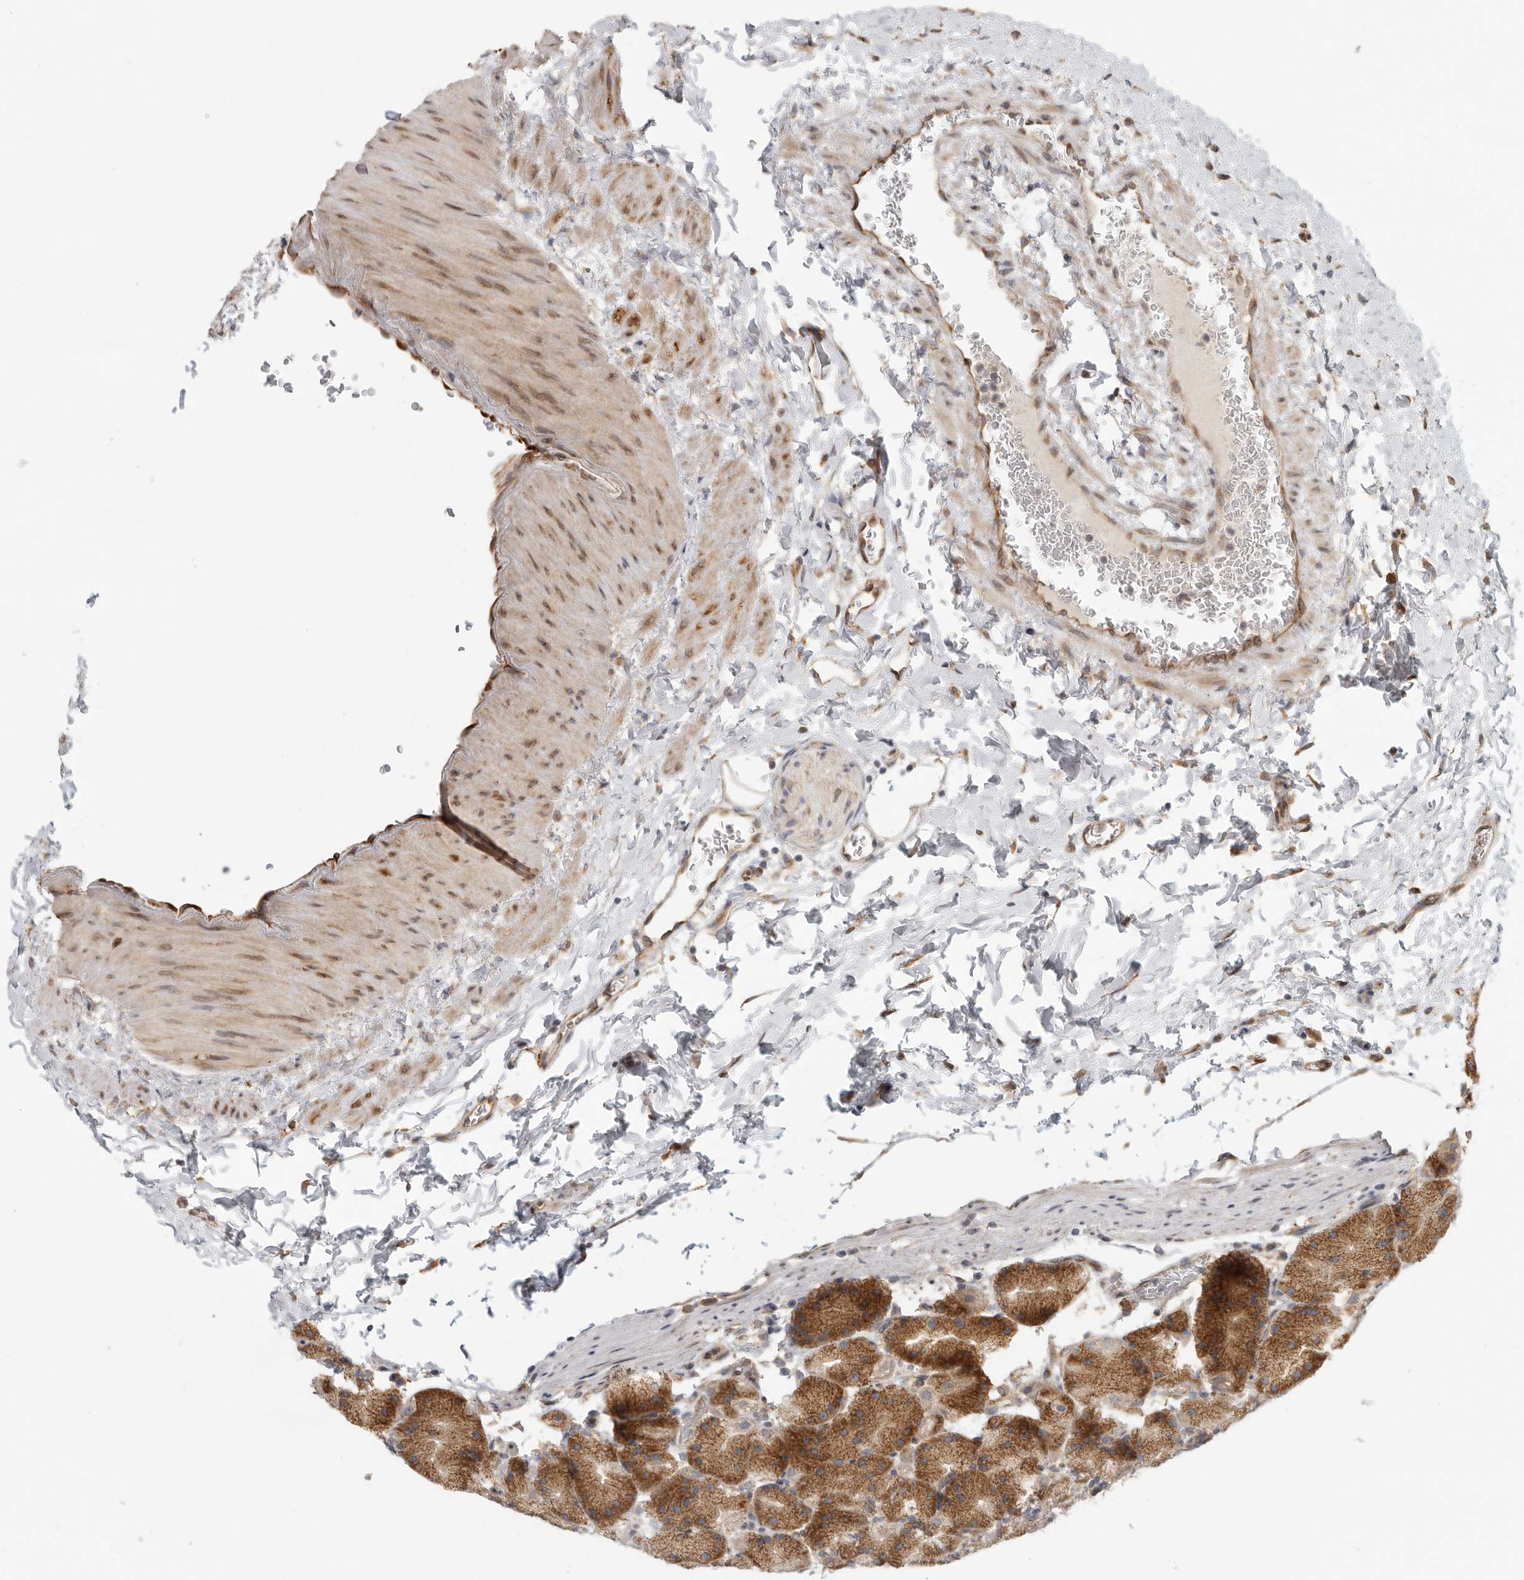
{"staining": {"intensity": "moderate", "quantity": ">75%", "location": "cytoplasmic/membranous"}, "tissue": "stomach", "cell_type": "Glandular cells", "image_type": "normal", "snomed": [{"axis": "morphology", "description": "Normal tissue, NOS"}, {"axis": "topography", "description": "Stomach, upper"}, {"axis": "topography", "description": "Stomach"}], "caption": "Normal stomach was stained to show a protein in brown. There is medium levels of moderate cytoplasmic/membranous staining in about >75% of glandular cells. (DAB = brown stain, brightfield microscopy at high magnification).", "gene": "BCAP29", "patient": {"sex": "male", "age": 48}}